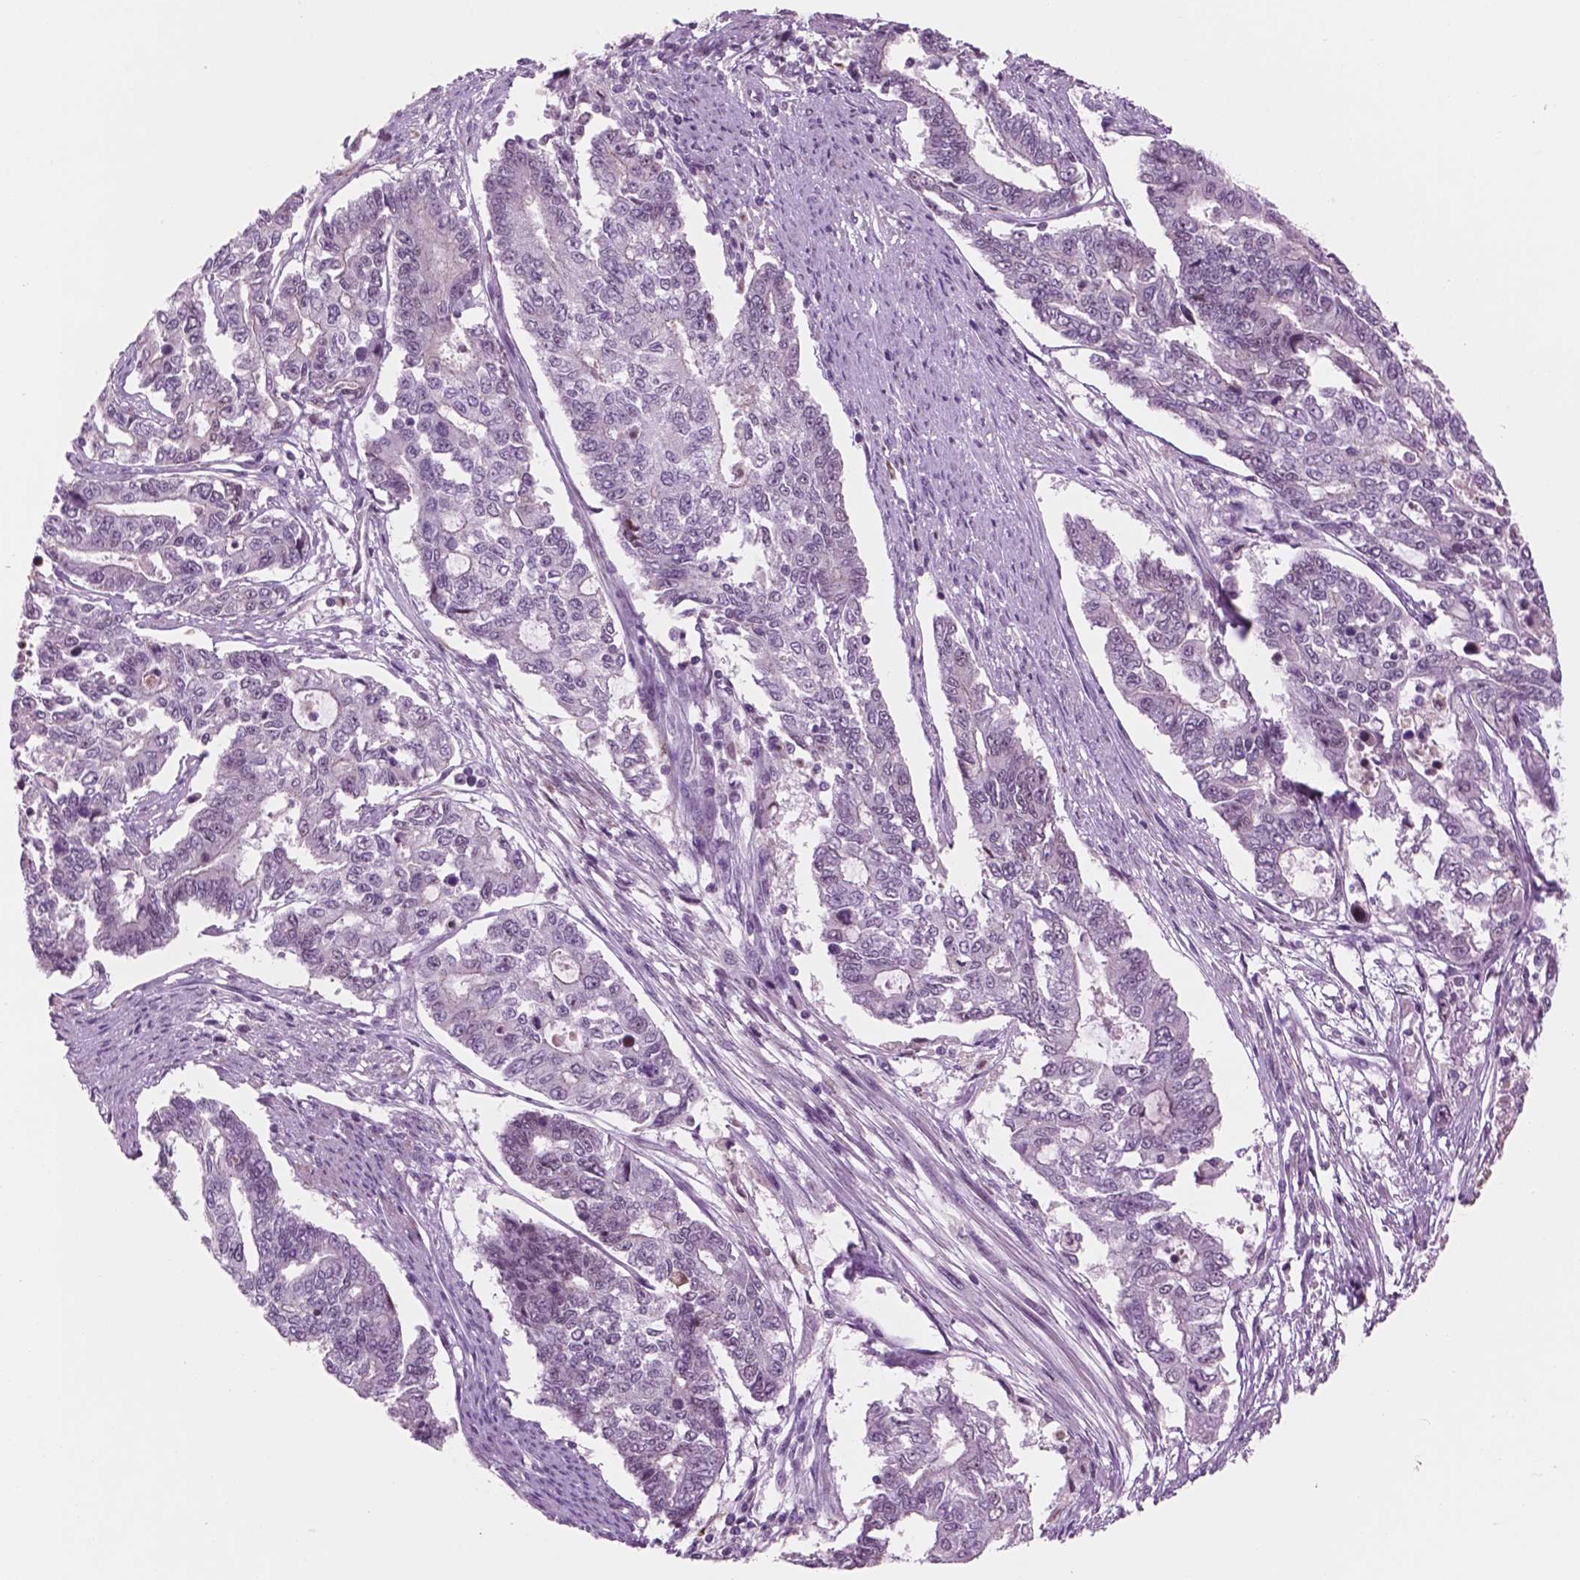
{"staining": {"intensity": "negative", "quantity": "none", "location": "none"}, "tissue": "endometrial cancer", "cell_type": "Tumor cells", "image_type": "cancer", "snomed": [{"axis": "morphology", "description": "Adenocarcinoma, NOS"}, {"axis": "topography", "description": "Uterus"}], "caption": "High power microscopy histopathology image of an immunohistochemistry histopathology image of endometrial adenocarcinoma, revealing no significant expression in tumor cells. (Stains: DAB (3,3'-diaminobenzidine) immunohistochemistry (IHC) with hematoxylin counter stain, Microscopy: brightfield microscopy at high magnification).", "gene": "CTR9", "patient": {"sex": "female", "age": 59}}